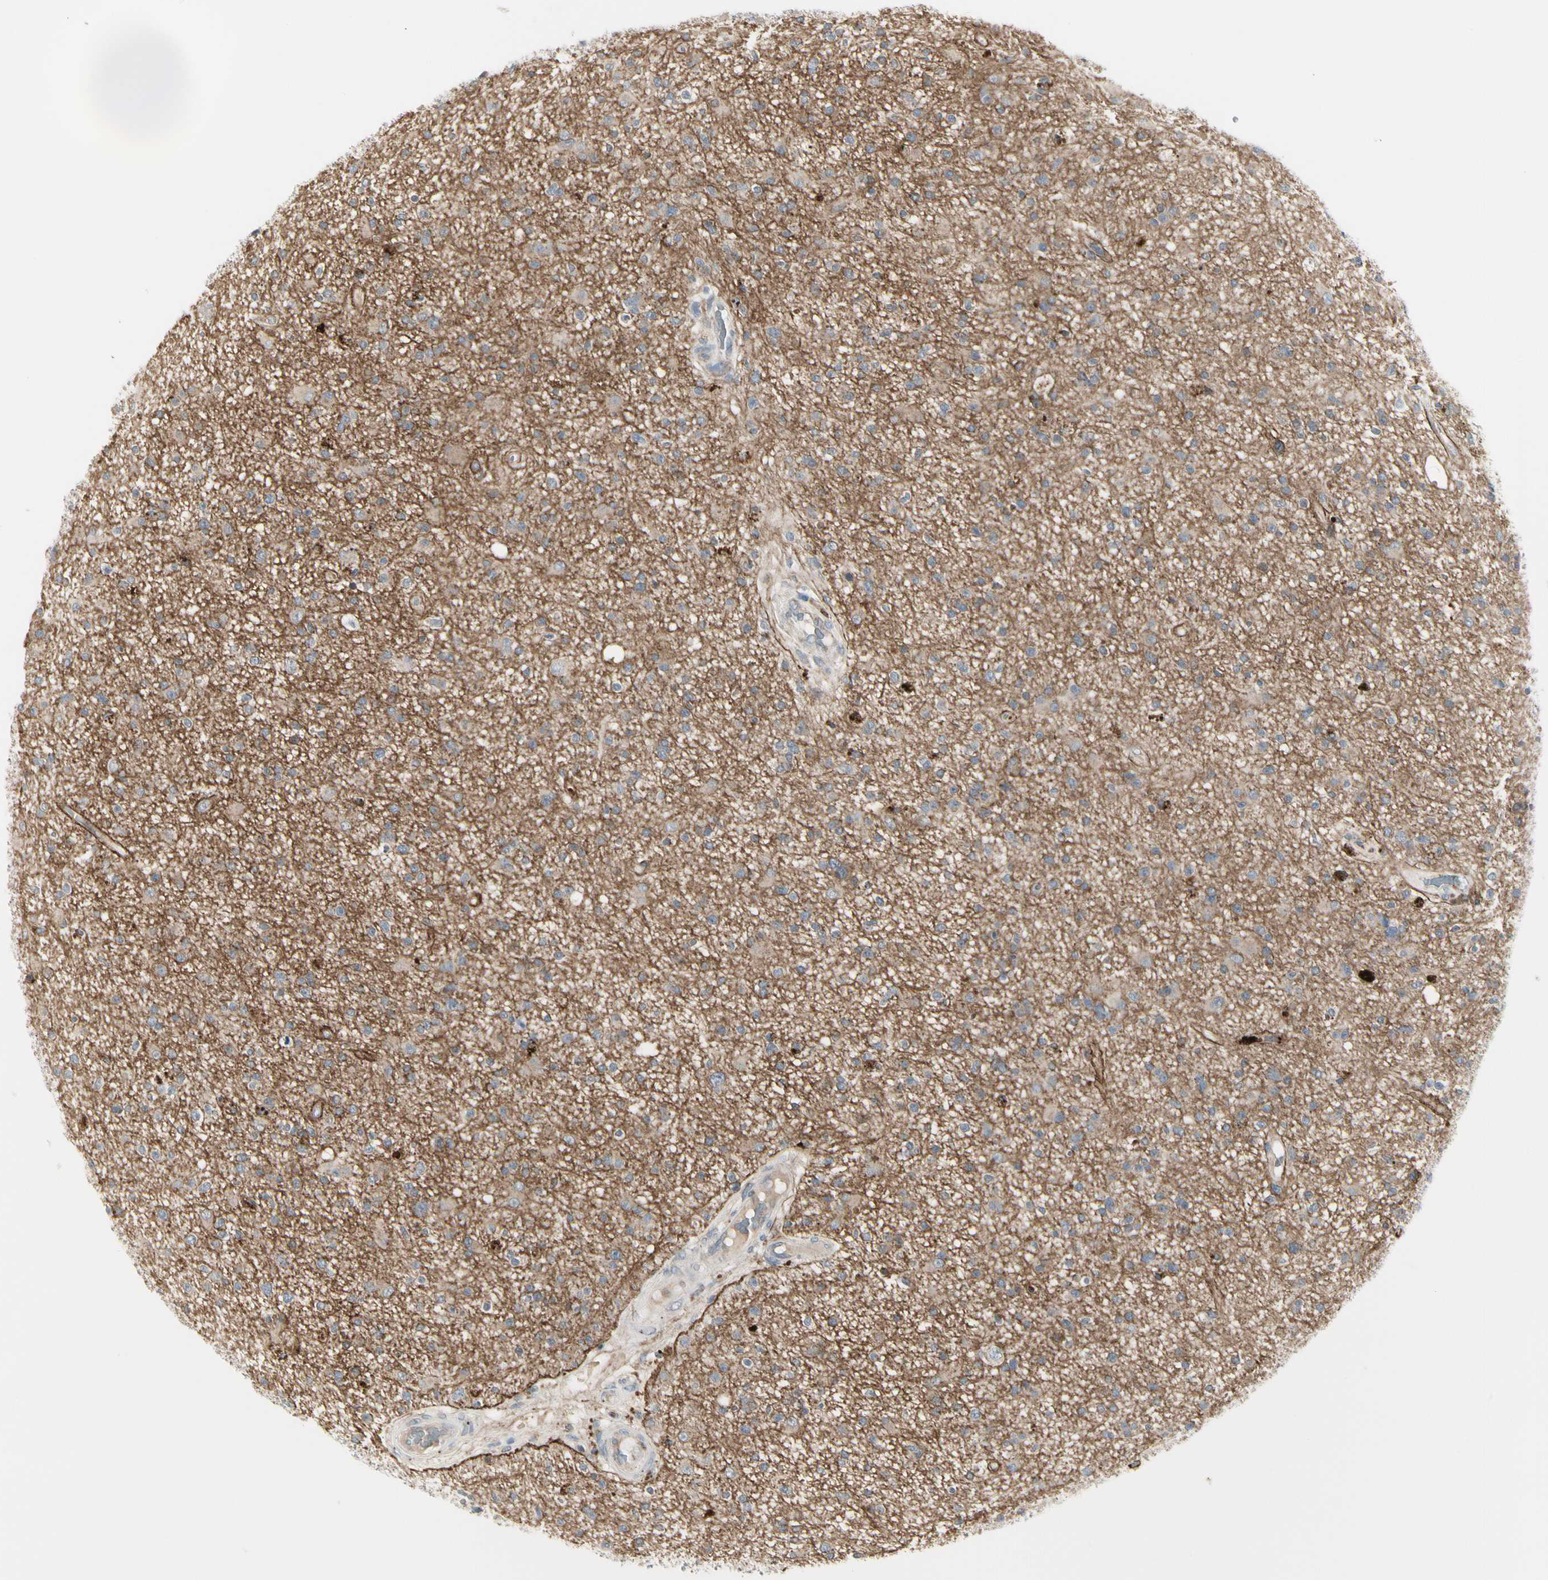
{"staining": {"intensity": "moderate", "quantity": ">75%", "location": "cytoplasmic/membranous"}, "tissue": "glioma", "cell_type": "Tumor cells", "image_type": "cancer", "snomed": [{"axis": "morphology", "description": "Glioma, malignant, High grade"}, {"axis": "topography", "description": "Brain"}], "caption": "A photomicrograph showing moderate cytoplasmic/membranous expression in approximately >75% of tumor cells in glioma, as visualized by brown immunohistochemical staining.", "gene": "GRN", "patient": {"sex": "male", "age": 33}}